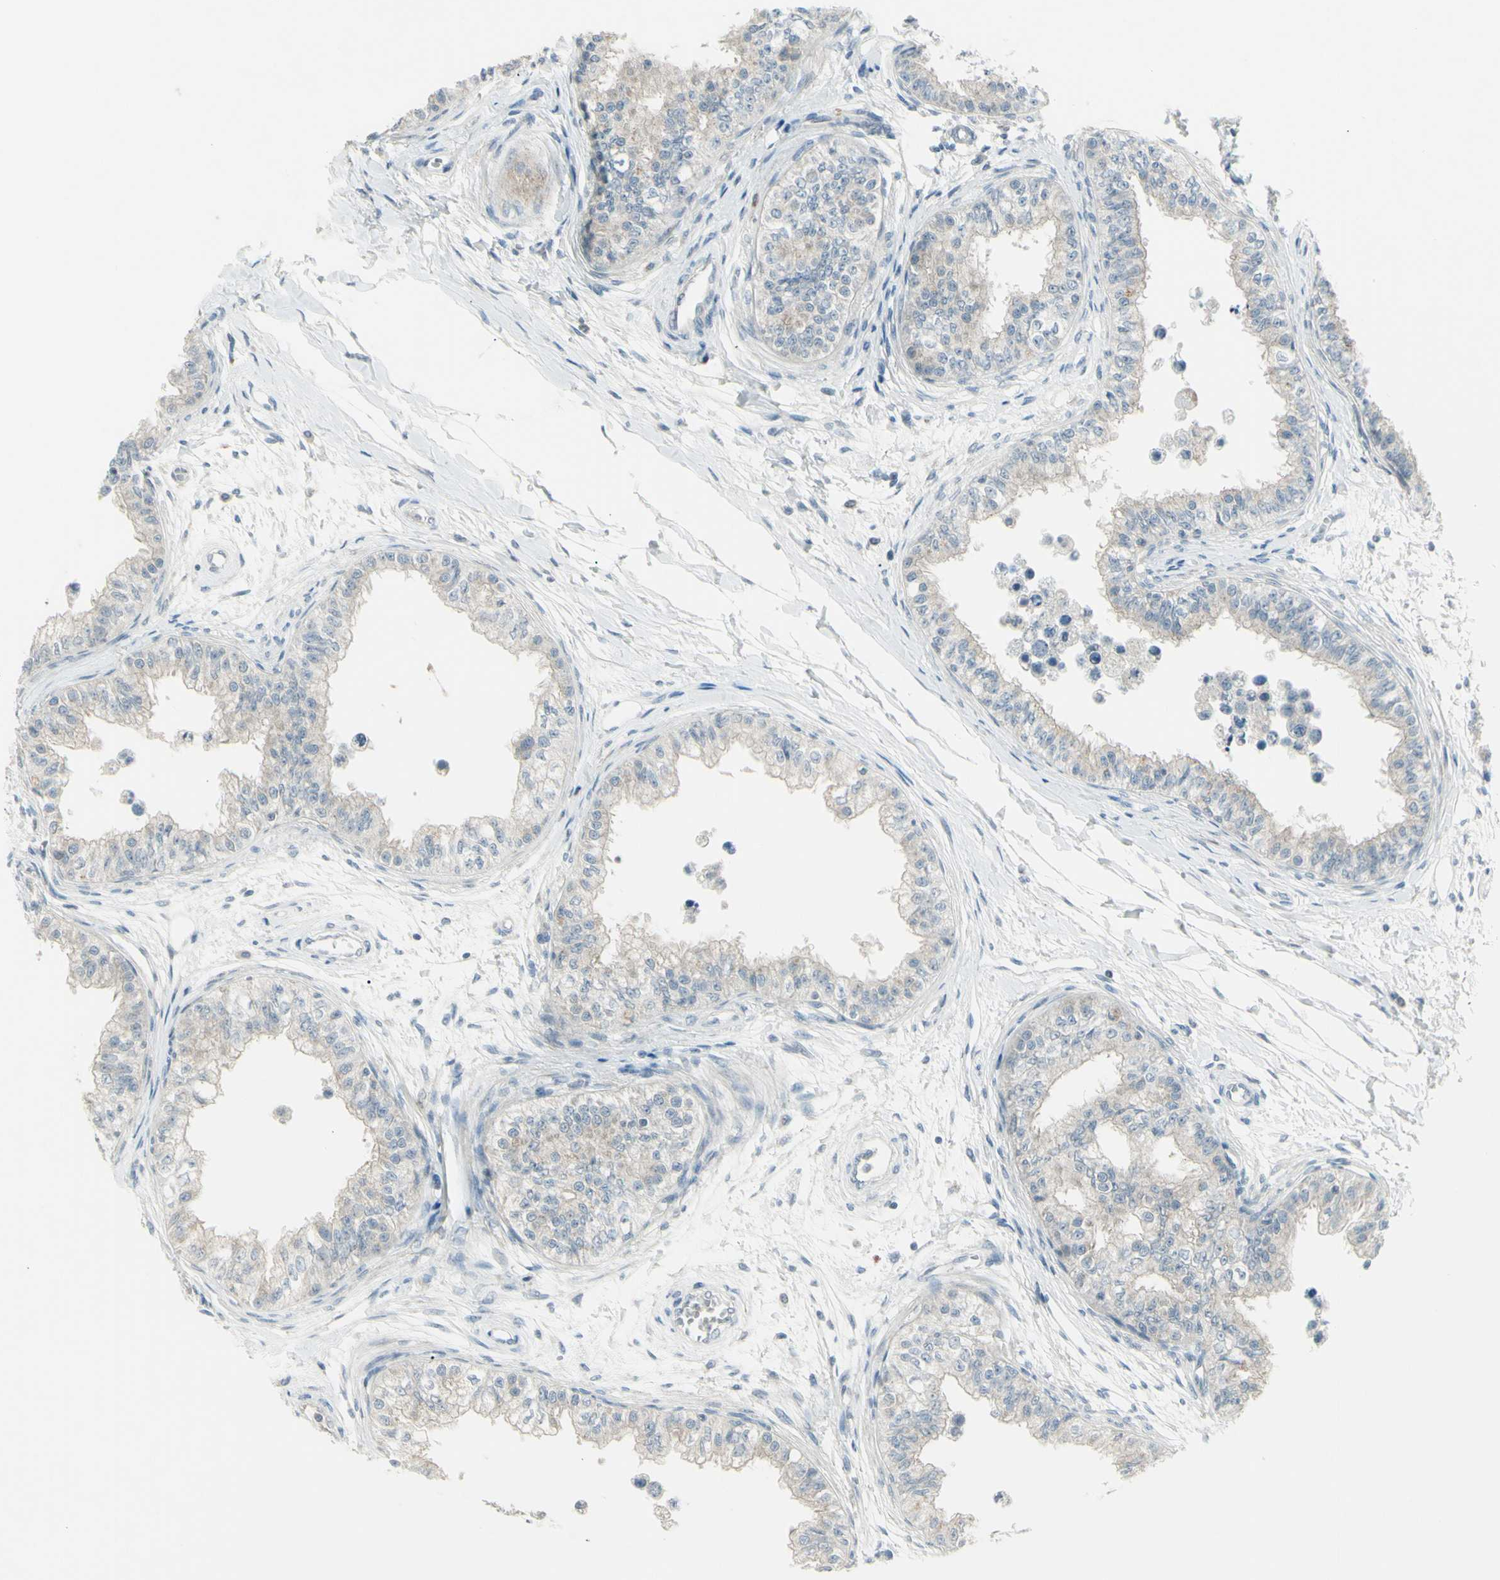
{"staining": {"intensity": "weak", "quantity": ">75%", "location": "cytoplasmic/membranous"}, "tissue": "epididymis", "cell_type": "Glandular cells", "image_type": "normal", "snomed": [{"axis": "morphology", "description": "Normal tissue, NOS"}, {"axis": "morphology", "description": "Adenocarcinoma, metastatic, NOS"}, {"axis": "topography", "description": "Testis"}, {"axis": "topography", "description": "Epididymis"}], "caption": "The image reveals immunohistochemical staining of benign epididymis. There is weak cytoplasmic/membranous staining is appreciated in approximately >75% of glandular cells. The protein is stained brown, and the nuclei are stained in blue (DAB IHC with brightfield microscopy, high magnification).", "gene": "SH3GL2", "patient": {"sex": "male", "age": 26}}